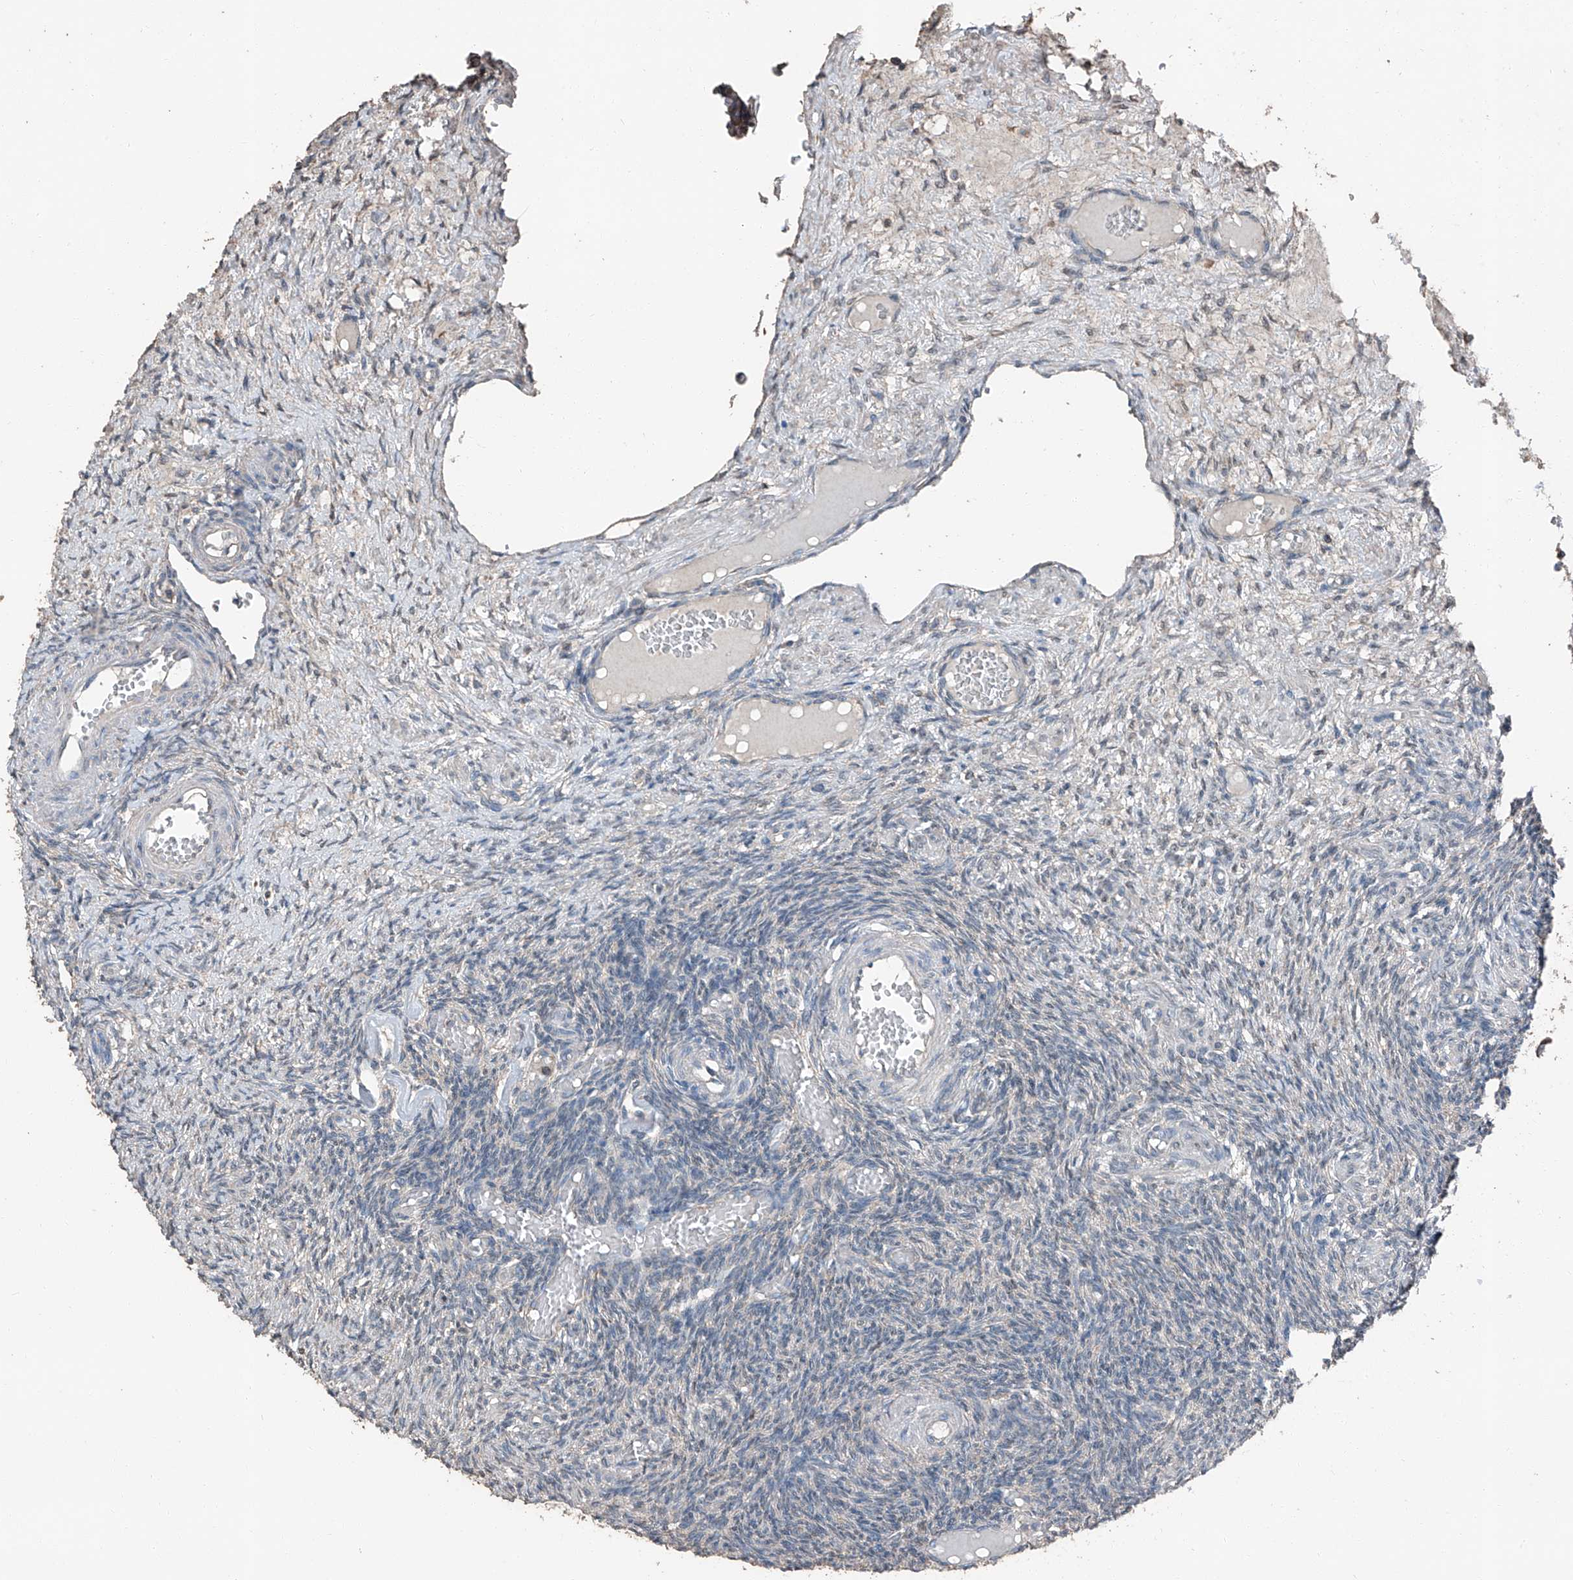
{"staining": {"intensity": "negative", "quantity": "none", "location": "none"}, "tissue": "ovary", "cell_type": "Ovarian stroma cells", "image_type": "normal", "snomed": [{"axis": "morphology", "description": "Normal tissue, NOS"}, {"axis": "topography", "description": "Ovary"}], "caption": "Immunohistochemical staining of normal ovary exhibits no significant expression in ovarian stroma cells.", "gene": "MAMLD1", "patient": {"sex": "female", "age": 27}}